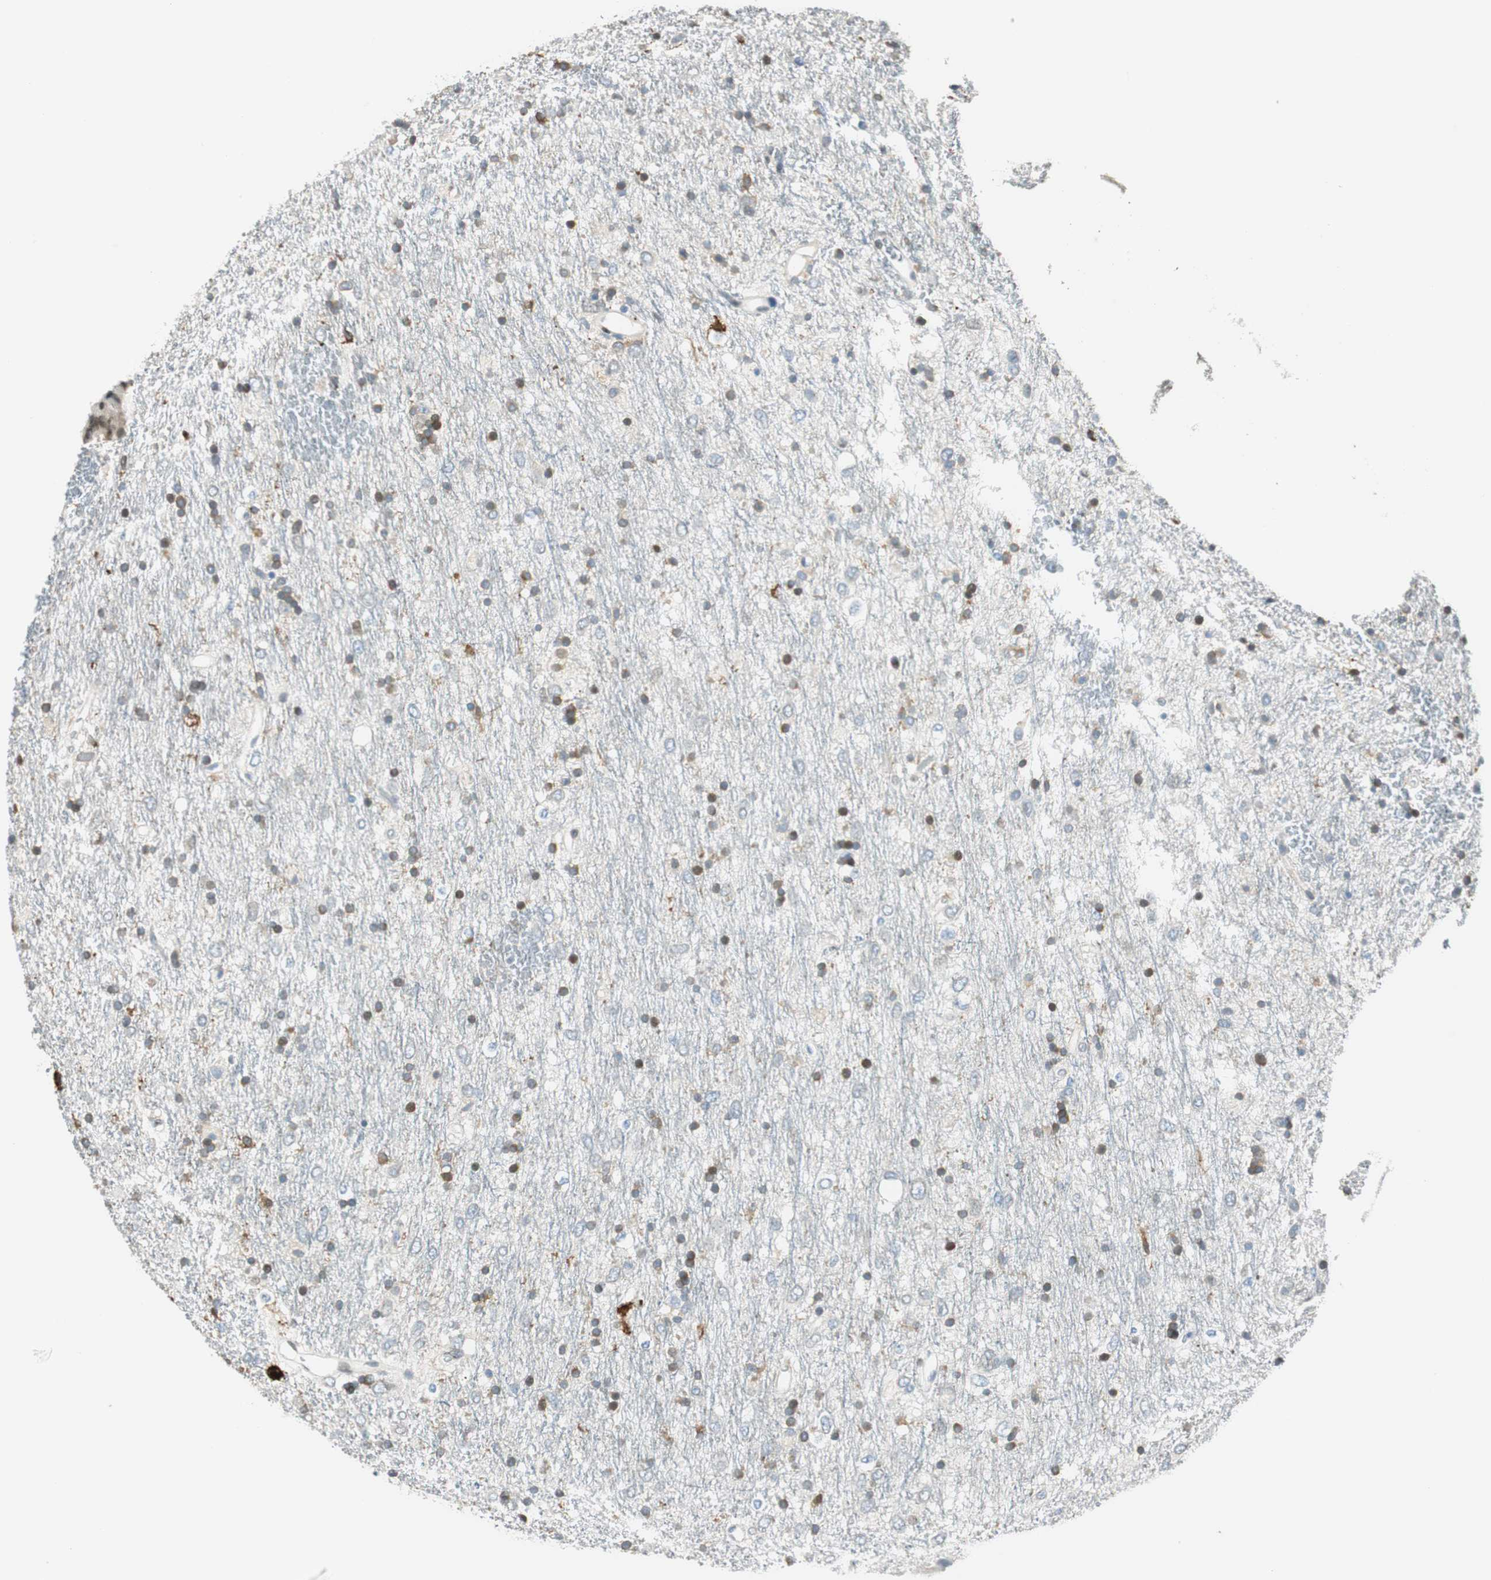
{"staining": {"intensity": "weak", "quantity": "25%-75%", "location": "cytoplasmic/membranous"}, "tissue": "glioma", "cell_type": "Tumor cells", "image_type": "cancer", "snomed": [{"axis": "morphology", "description": "Glioma, malignant, Low grade"}, {"axis": "topography", "description": "Brain"}], "caption": "A micrograph showing weak cytoplasmic/membranous expression in about 25%-75% of tumor cells in low-grade glioma (malignant), as visualized by brown immunohistochemical staining.", "gene": "TMEM260", "patient": {"sex": "male", "age": 77}}